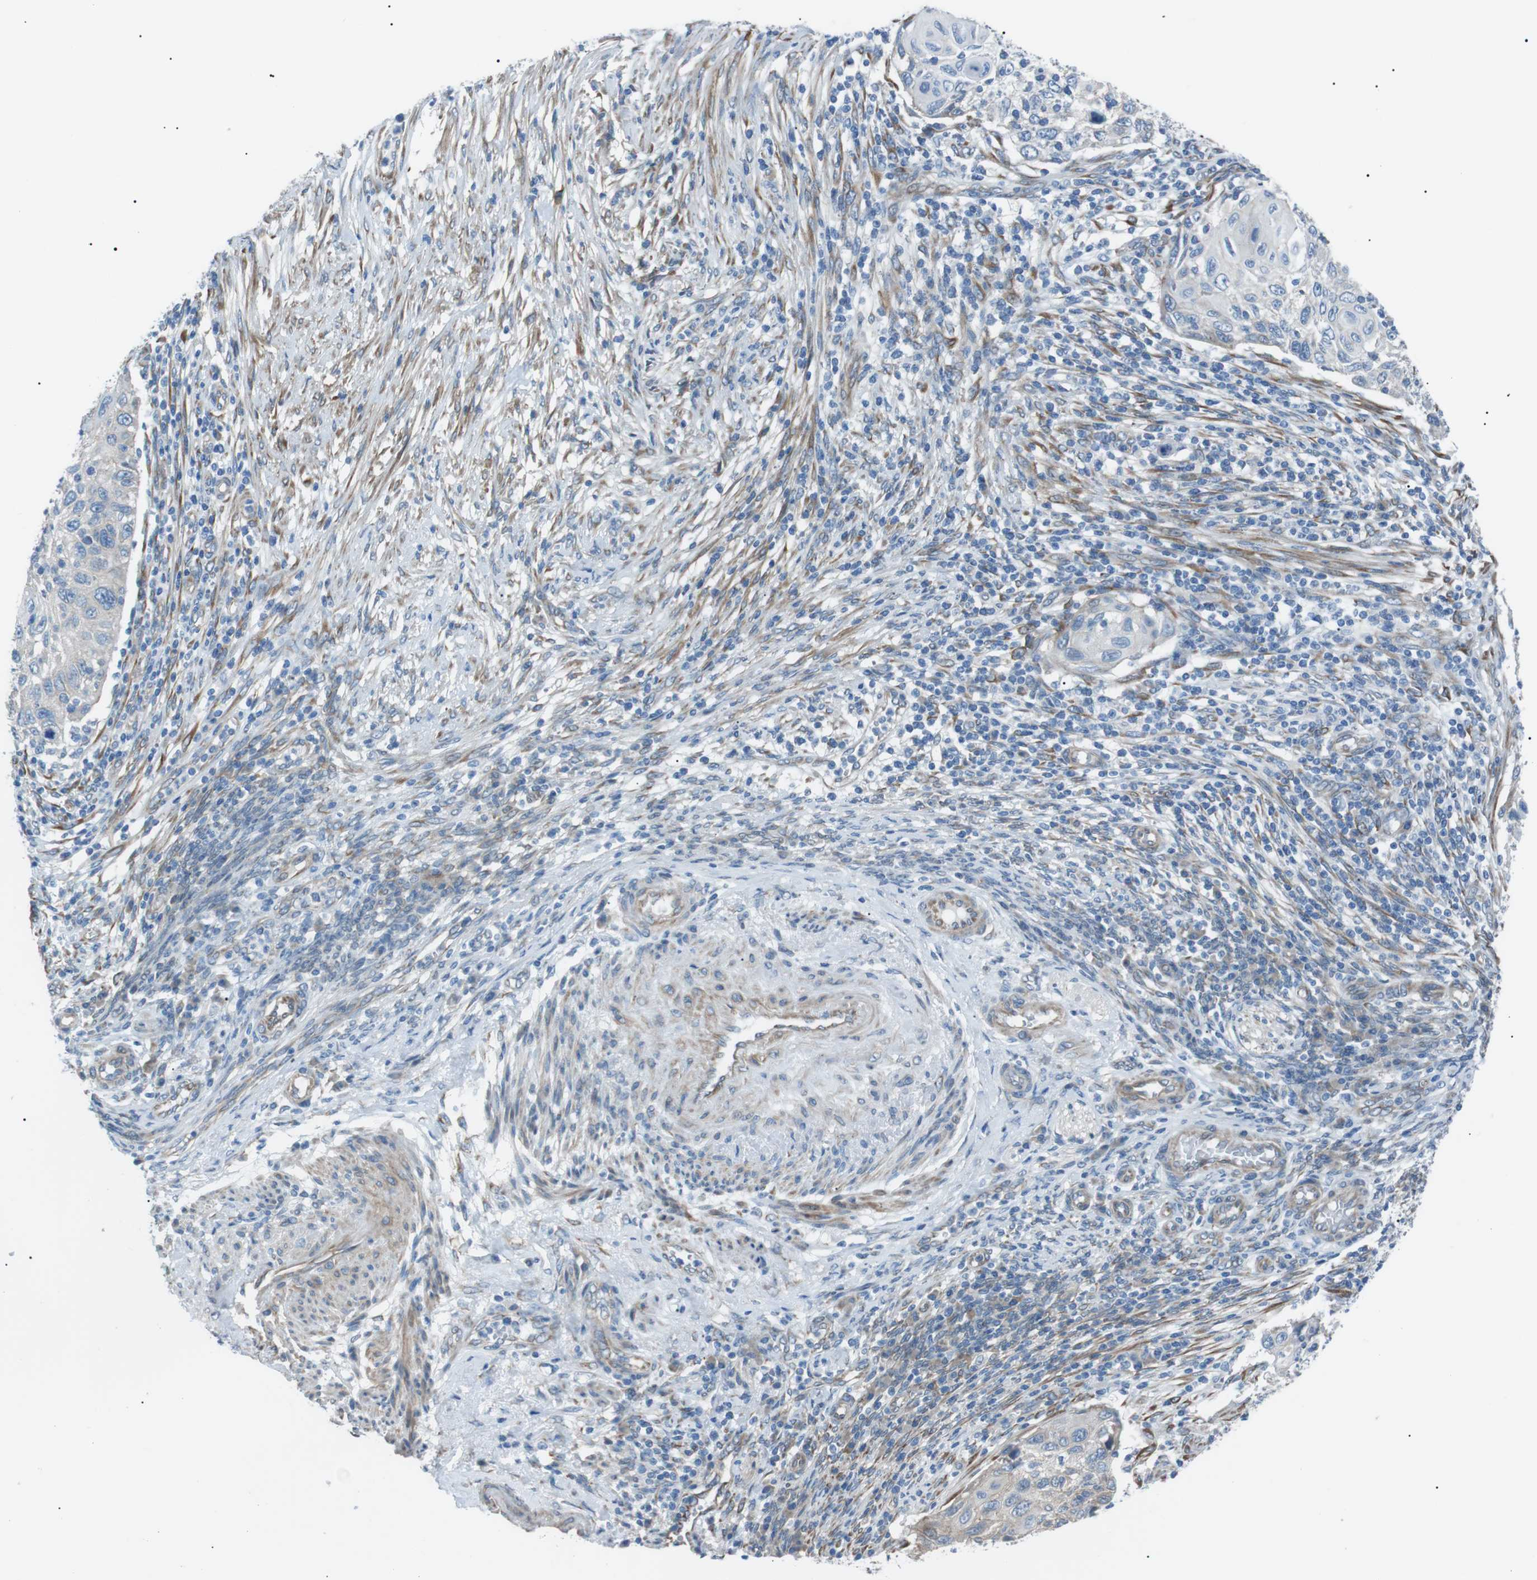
{"staining": {"intensity": "negative", "quantity": "none", "location": "none"}, "tissue": "cervical cancer", "cell_type": "Tumor cells", "image_type": "cancer", "snomed": [{"axis": "morphology", "description": "Squamous cell carcinoma, NOS"}, {"axis": "topography", "description": "Cervix"}], "caption": "The IHC image has no significant staining in tumor cells of cervical squamous cell carcinoma tissue.", "gene": "MTARC2", "patient": {"sex": "female", "age": 70}}